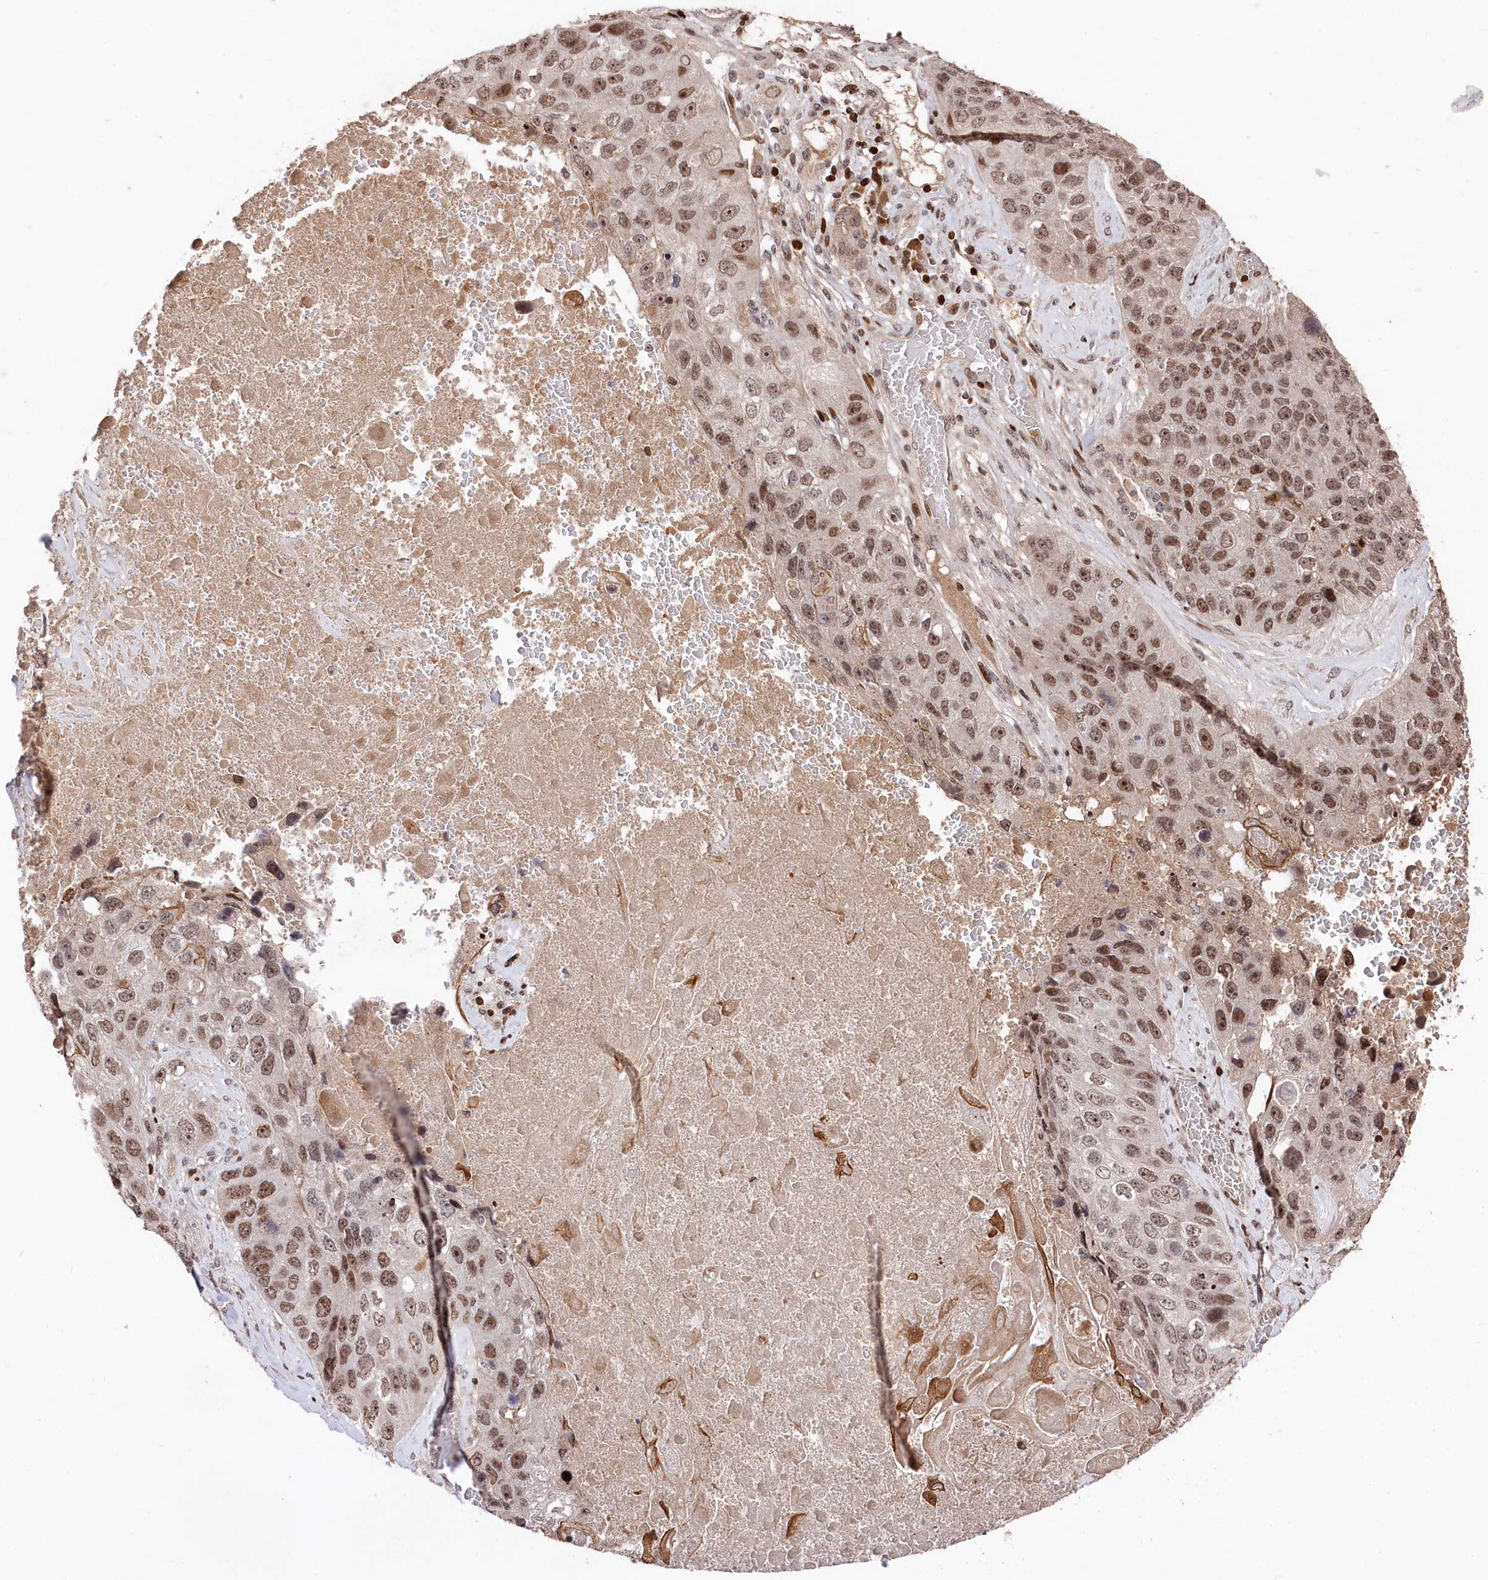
{"staining": {"intensity": "moderate", "quantity": ">75%", "location": "nuclear"}, "tissue": "lung cancer", "cell_type": "Tumor cells", "image_type": "cancer", "snomed": [{"axis": "morphology", "description": "Squamous cell carcinoma, NOS"}, {"axis": "topography", "description": "Lung"}], "caption": "Human lung cancer (squamous cell carcinoma) stained for a protein (brown) shows moderate nuclear positive positivity in about >75% of tumor cells.", "gene": "MCF2L2", "patient": {"sex": "male", "age": 61}}